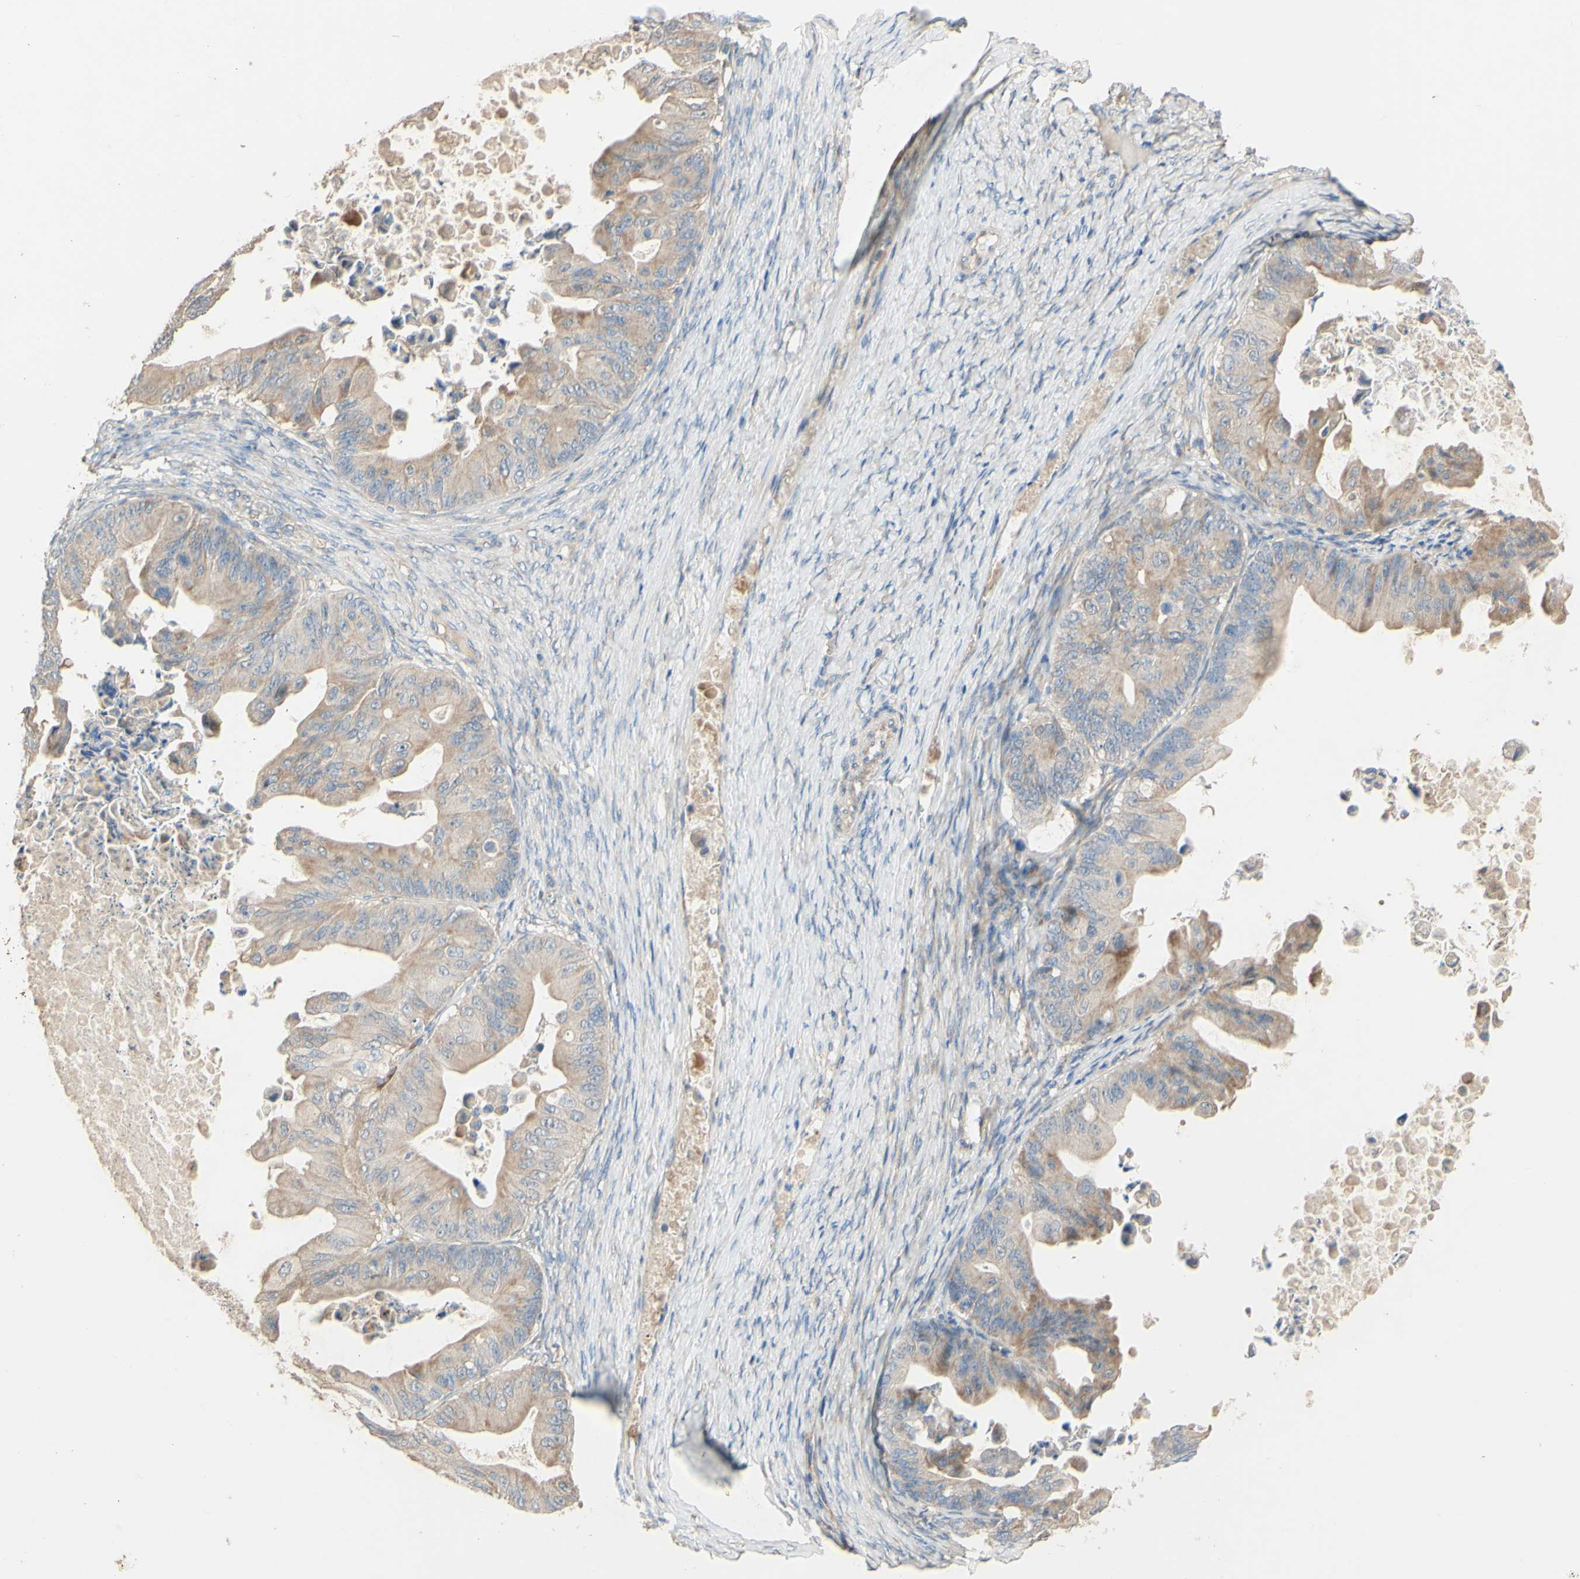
{"staining": {"intensity": "weak", "quantity": ">75%", "location": "cytoplasmic/membranous"}, "tissue": "ovarian cancer", "cell_type": "Tumor cells", "image_type": "cancer", "snomed": [{"axis": "morphology", "description": "Cystadenocarcinoma, mucinous, NOS"}, {"axis": "topography", "description": "Ovary"}], "caption": "The photomicrograph reveals a brown stain indicating the presence of a protein in the cytoplasmic/membranous of tumor cells in ovarian cancer. The staining is performed using DAB brown chromogen to label protein expression. The nuclei are counter-stained blue using hematoxylin.", "gene": "DKK3", "patient": {"sex": "female", "age": 37}}